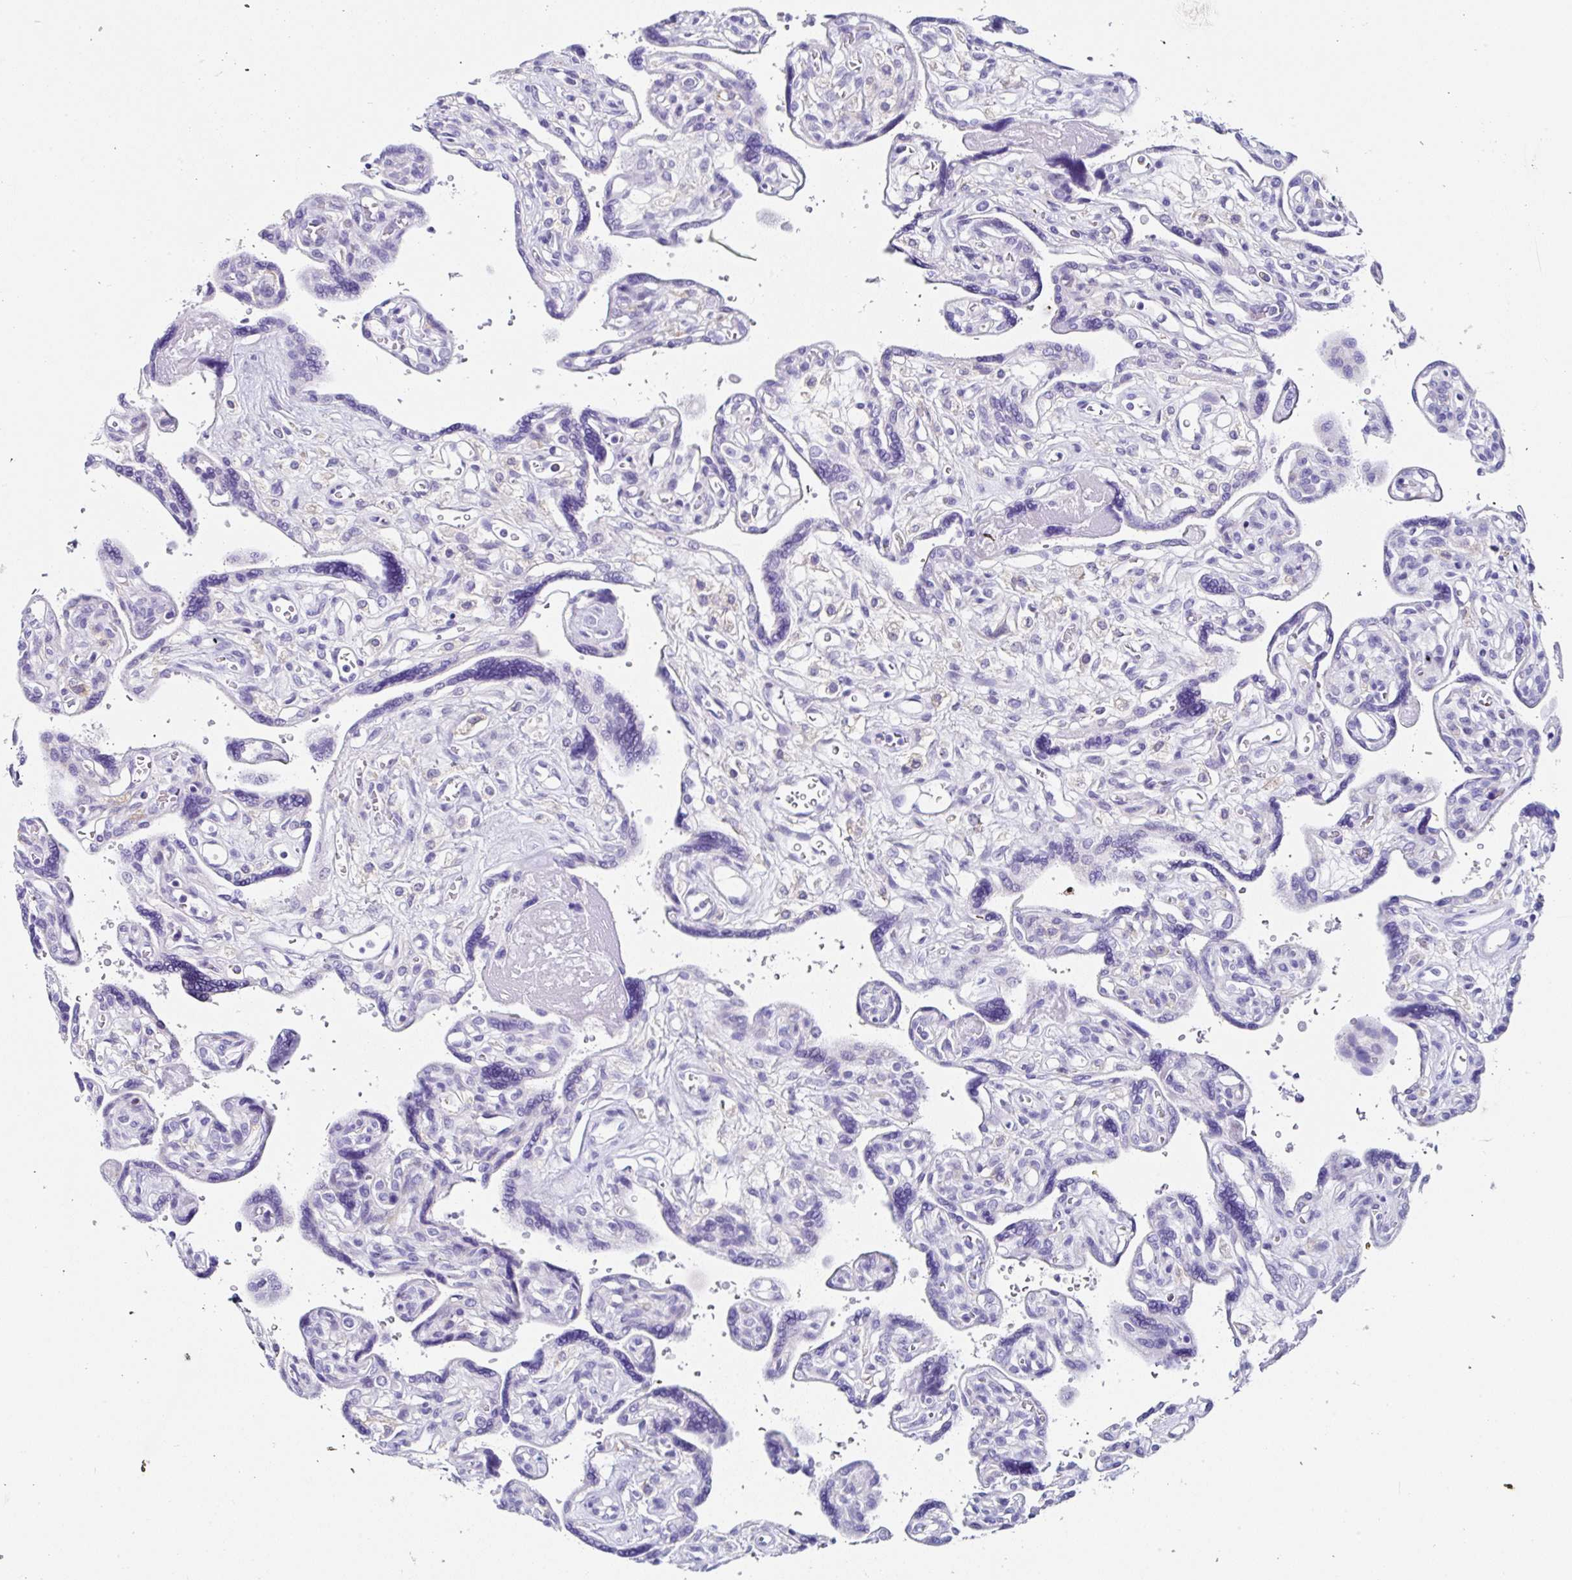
{"staining": {"intensity": "negative", "quantity": "none", "location": "none"}, "tissue": "placenta", "cell_type": "Trophoblastic cells", "image_type": "normal", "snomed": [{"axis": "morphology", "description": "Normal tissue, NOS"}, {"axis": "topography", "description": "Placenta"}], "caption": "Immunohistochemistry (IHC) of benign human placenta demonstrates no expression in trophoblastic cells.", "gene": "UGT3A1", "patient": {"sex": "female", "age": 39}}